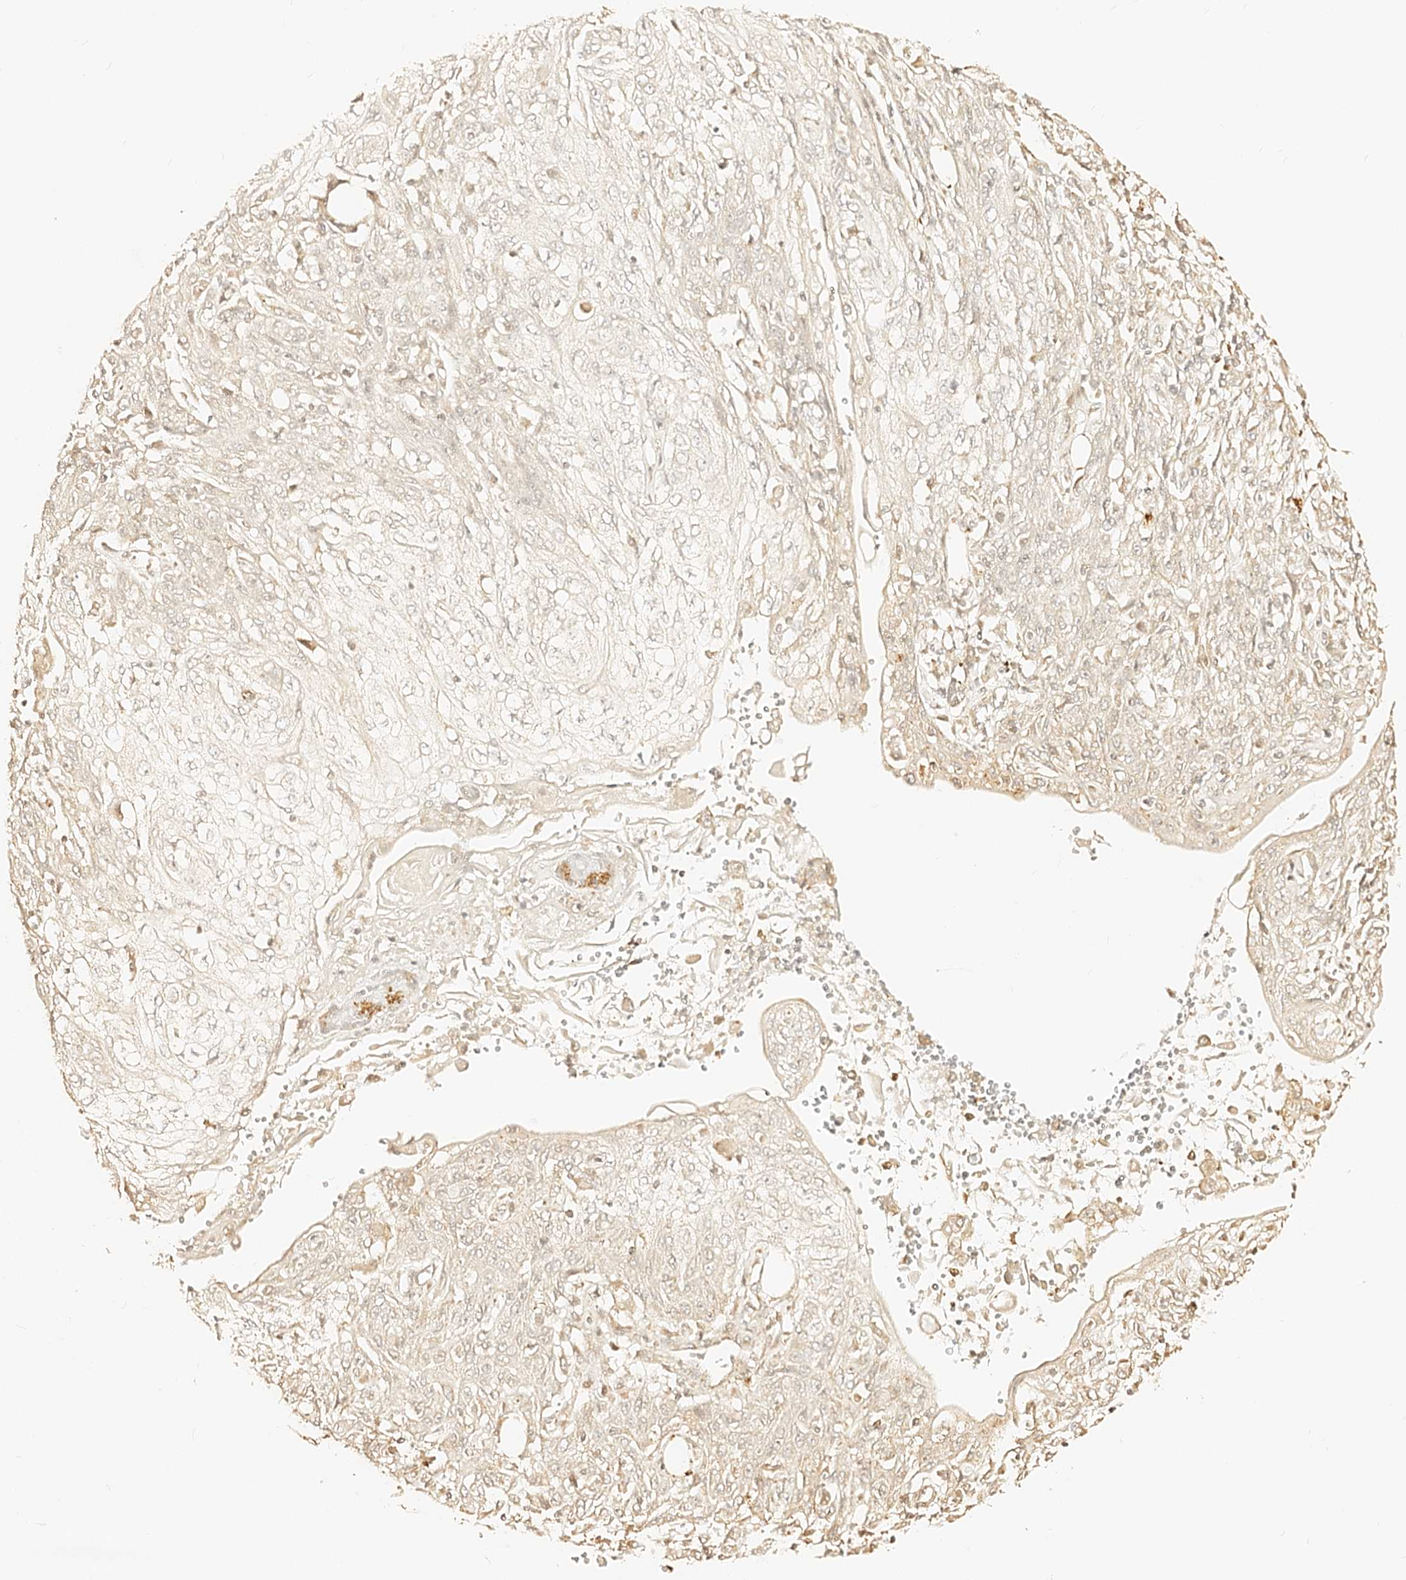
{"staining": {"intensity": "weak", "quantity": "<25%", "location": "cytoplasmic/membranous"}, "tissue": "skin cancer", "cell_type": "Tumor cells", "image_type": "cancer", "snomed": [{"axis": "morphology", "description": "Squamous cell carcinoma, NOS"}, {"axis": "morphology", "description": "Squamous cell carcinoma, metastatic, NOS"}, {"axis": "topography", "description": "Skin"}, {"axis": "topography", "description": "Lymph node"}], "caption": "Immunohistochemistry (IHC) photomicrograph of metastatic squamous cell carcinoma (skin) stained for a protein (brown), which demonstrates no expression in tumor cells. The staining was performed using DAB (3,3'-diaminobenzidine) to visualize the protein expression in brown, while the nuclei were stained in blue with hematoxylin (Magnification: 20x).", "gene": "MAOB", "patient": {"sex": "male", "age": 75}}